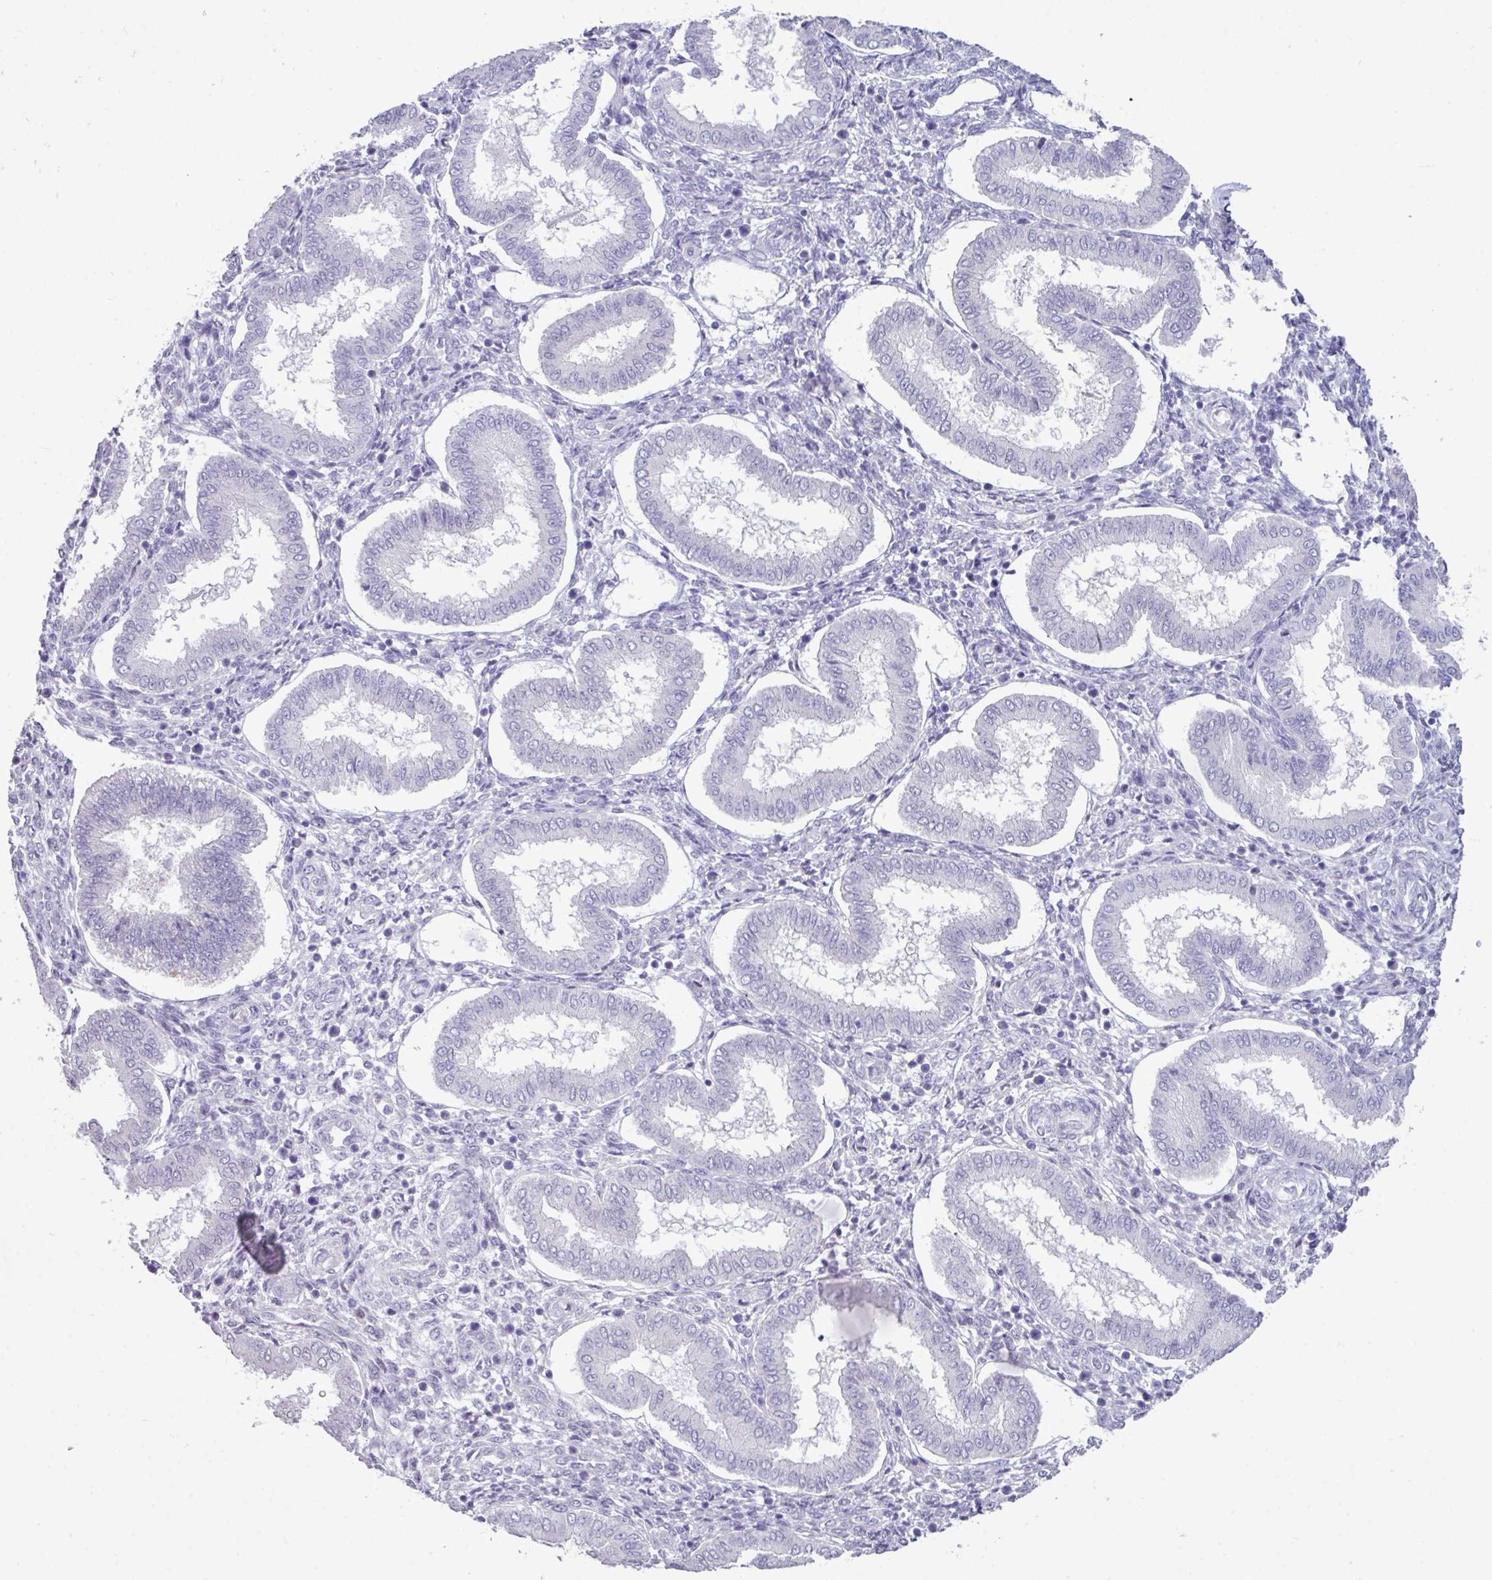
{"staining": {"intensity": "negative", "quantity": "none", "location": "none"}, "tissue": "endometrium", "cell_type": "Cells in endometrial stroma", "image_type": "normal", "snomed": [{"axis": "morphology", "description": "Normal tissue, NOS"}, {"axis": "topography", "description": "Endometrium"}], "caption": "IHC of benign human endometrium shows no expression in cells in endometrial stroma. (DAB (3,3'-diaminobenzidine) IHC with hematoxylin counter stain).", "gene": "TTLL12", "patient": {"sex": "female", "age": 24}}